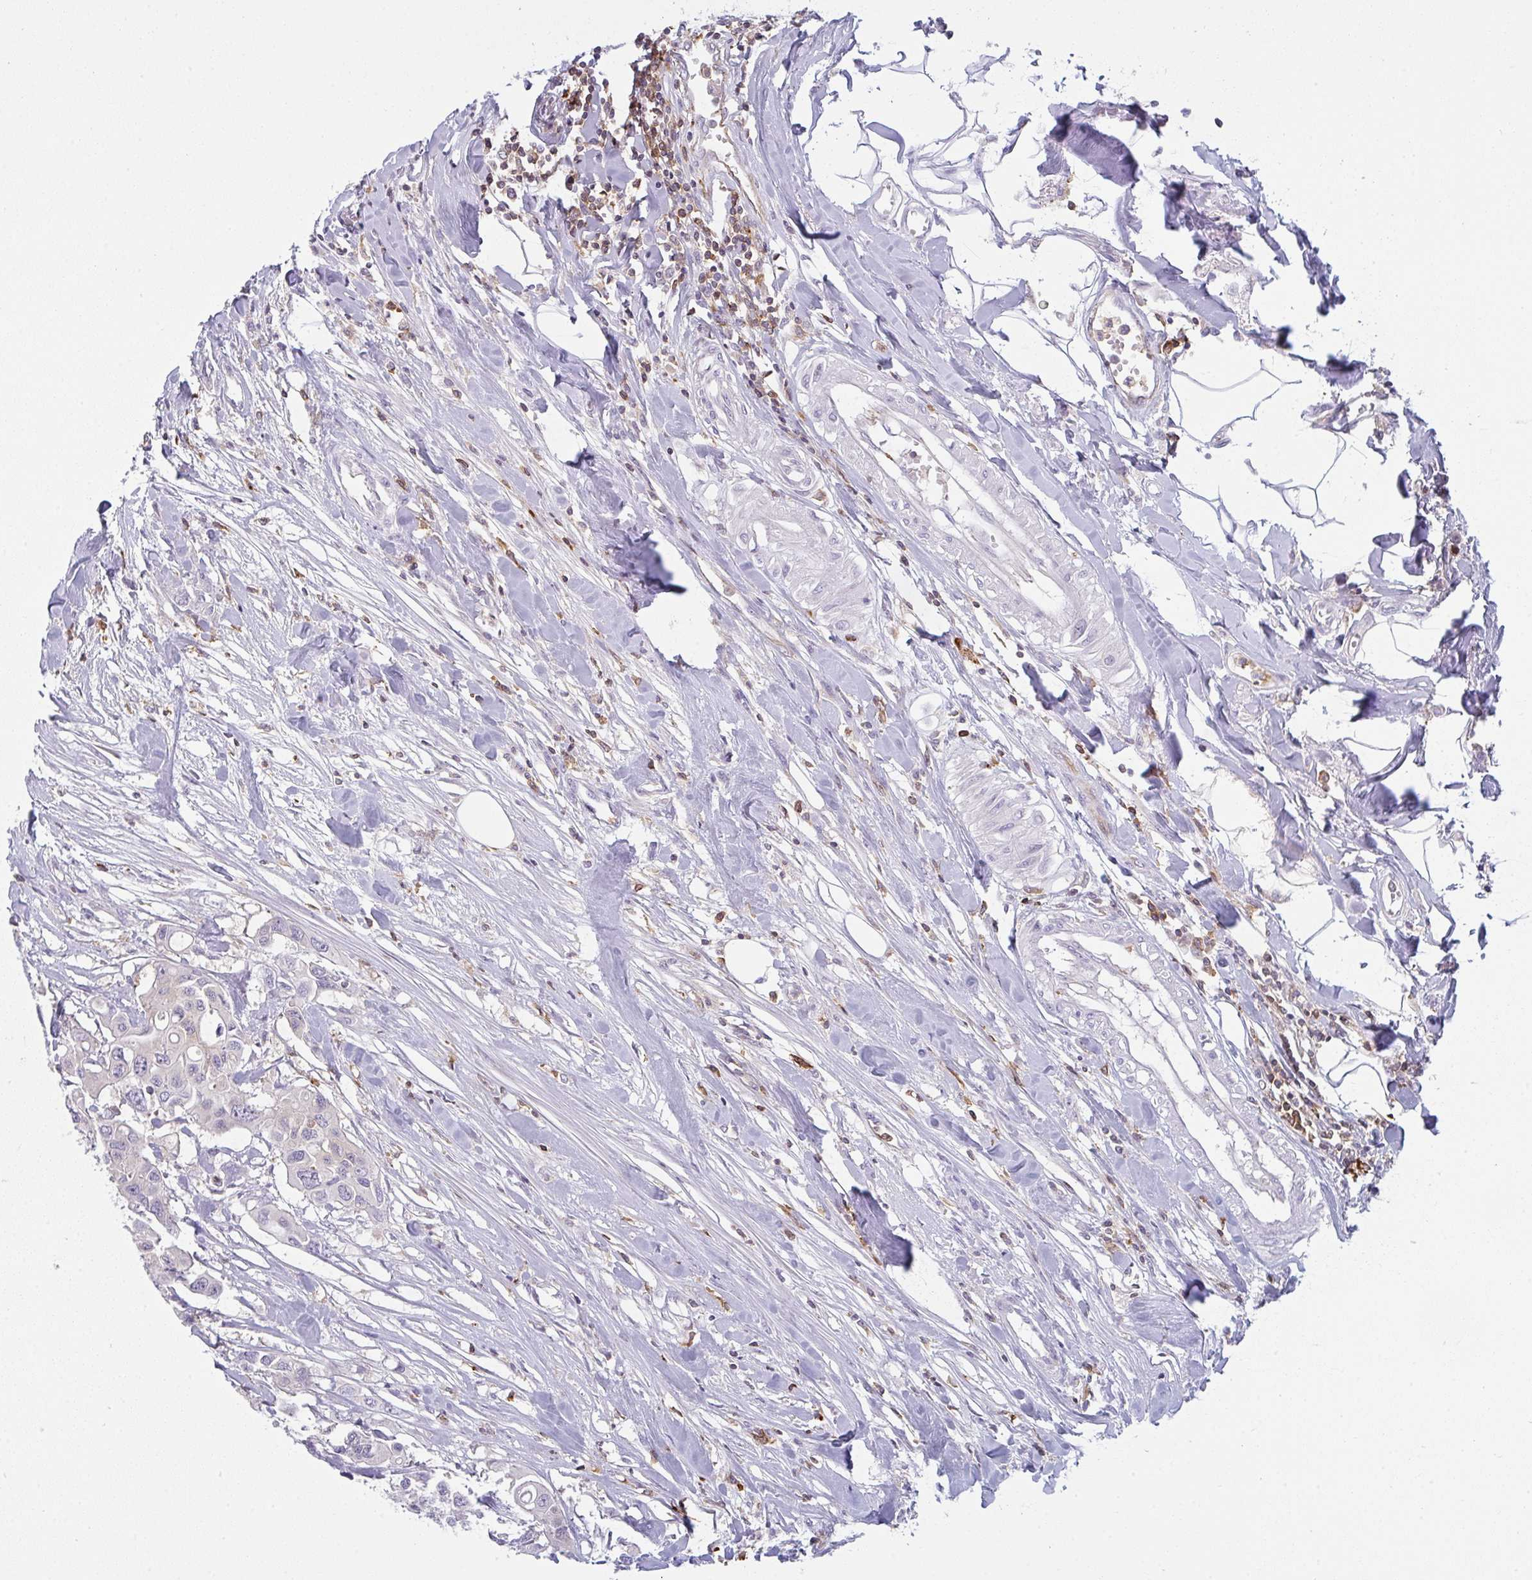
{"staining": {"intensity": "negative", "quantity": "none", "location": "none"}, "tissue": "colorectal cancer", "cell_type": "Tumor cells", "image_type": "cancer", "snomed": [{"axis": "morphology", "description": "Adenocarcinoma, NOS"}, {"axis": "topography", "description": "Colon"}], "caption": "An image of human colorectal cancer is negative for staining in tumor cells.", "gene": "CD80", "patient": {"sex": "male", "age": 77}}